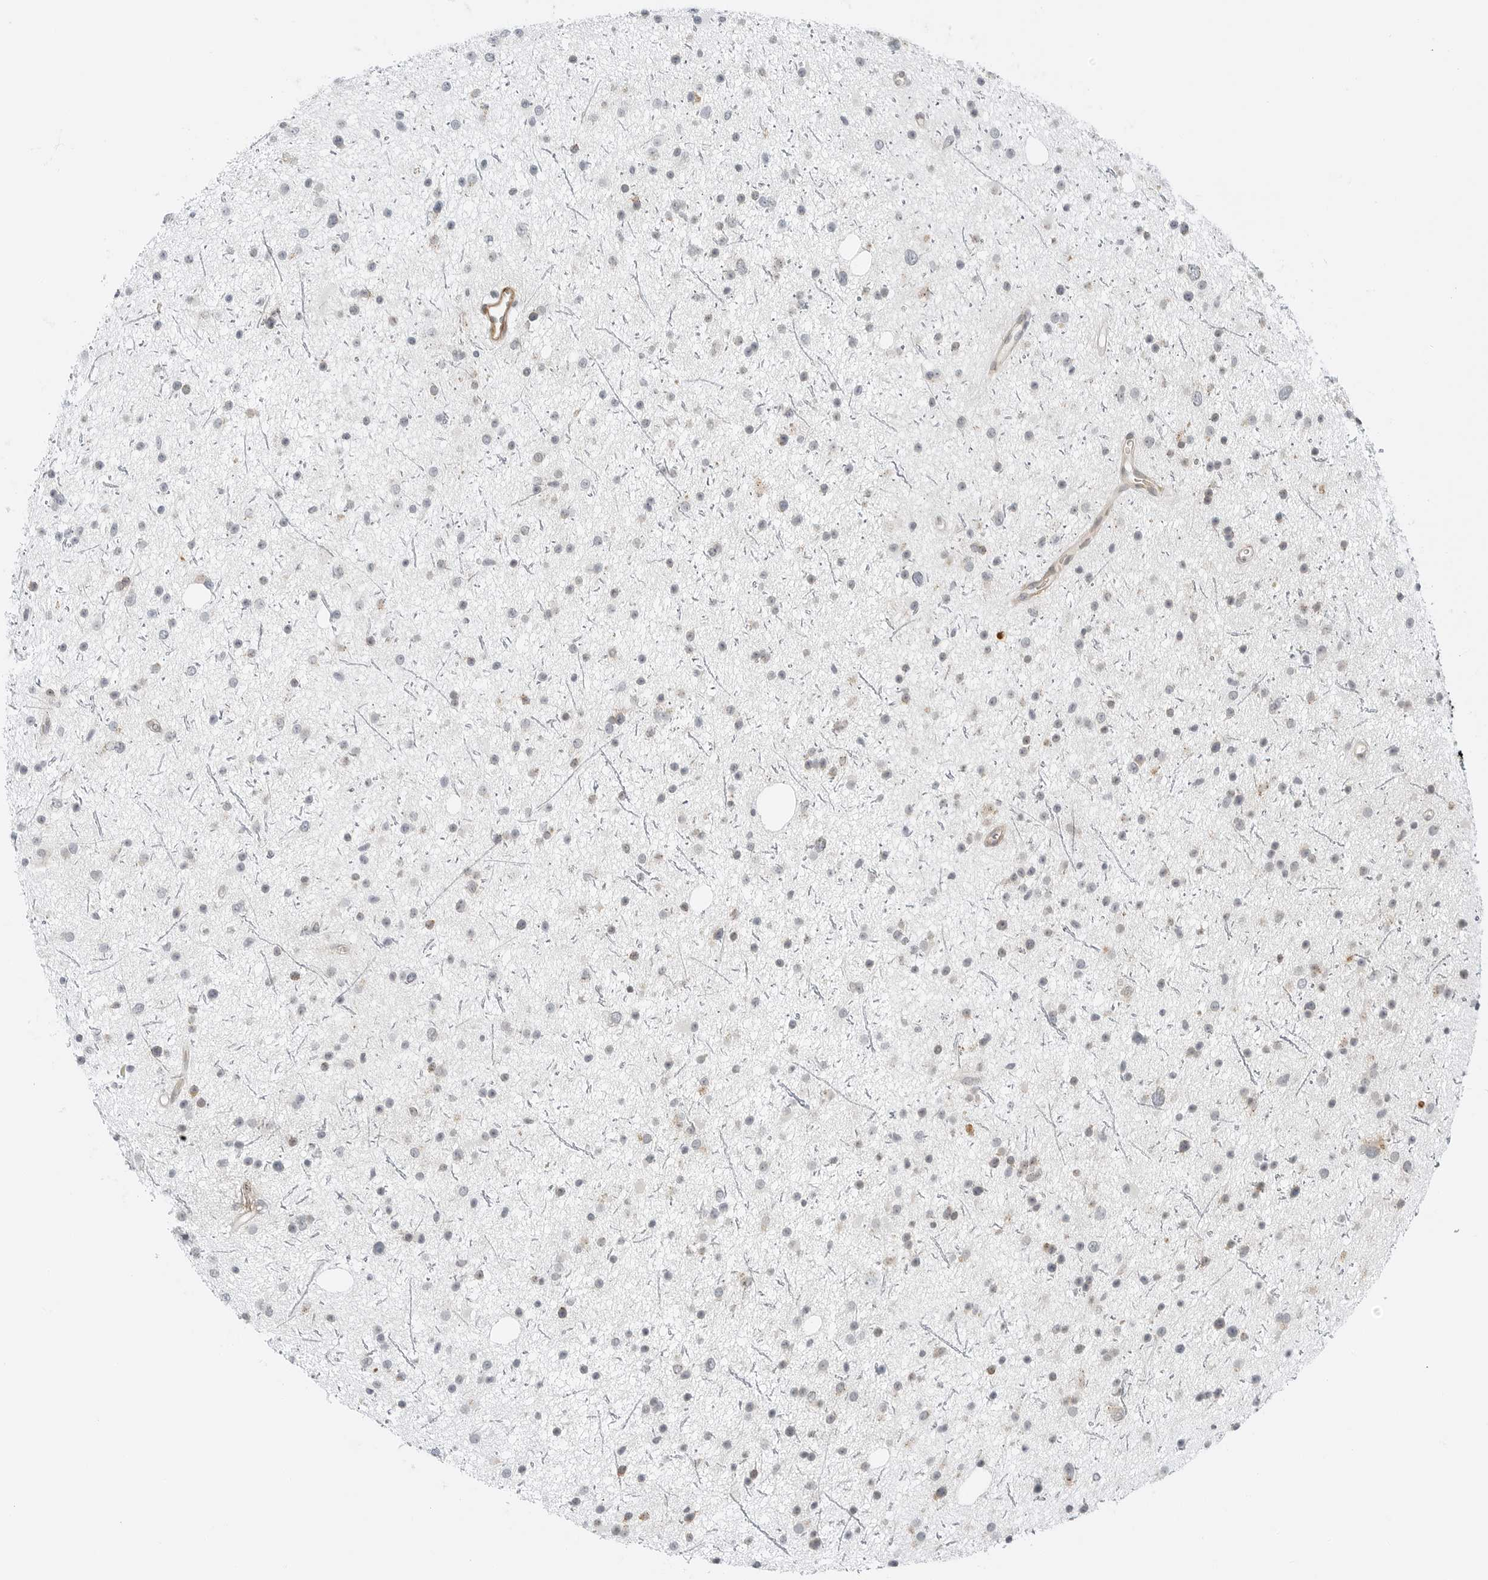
{"staining": {"intensity": "negative", "quantity": "none", "location": "none"}, "tissue": "glioma", "cell_type": "Tumor cells", "image_type": "cancer", "snomed": [{"axis": "morphology", "description": "Glioma, malignant, Low grade"}, {"axis": "topography", "description": "Cerebral cortex"}], "caption": "Photomicrograph shows no significant protein expression in tumor cells of malignant low-grade glioma.", "gene": "IQCC", "patient": {"sex": "female", "age": 39}}